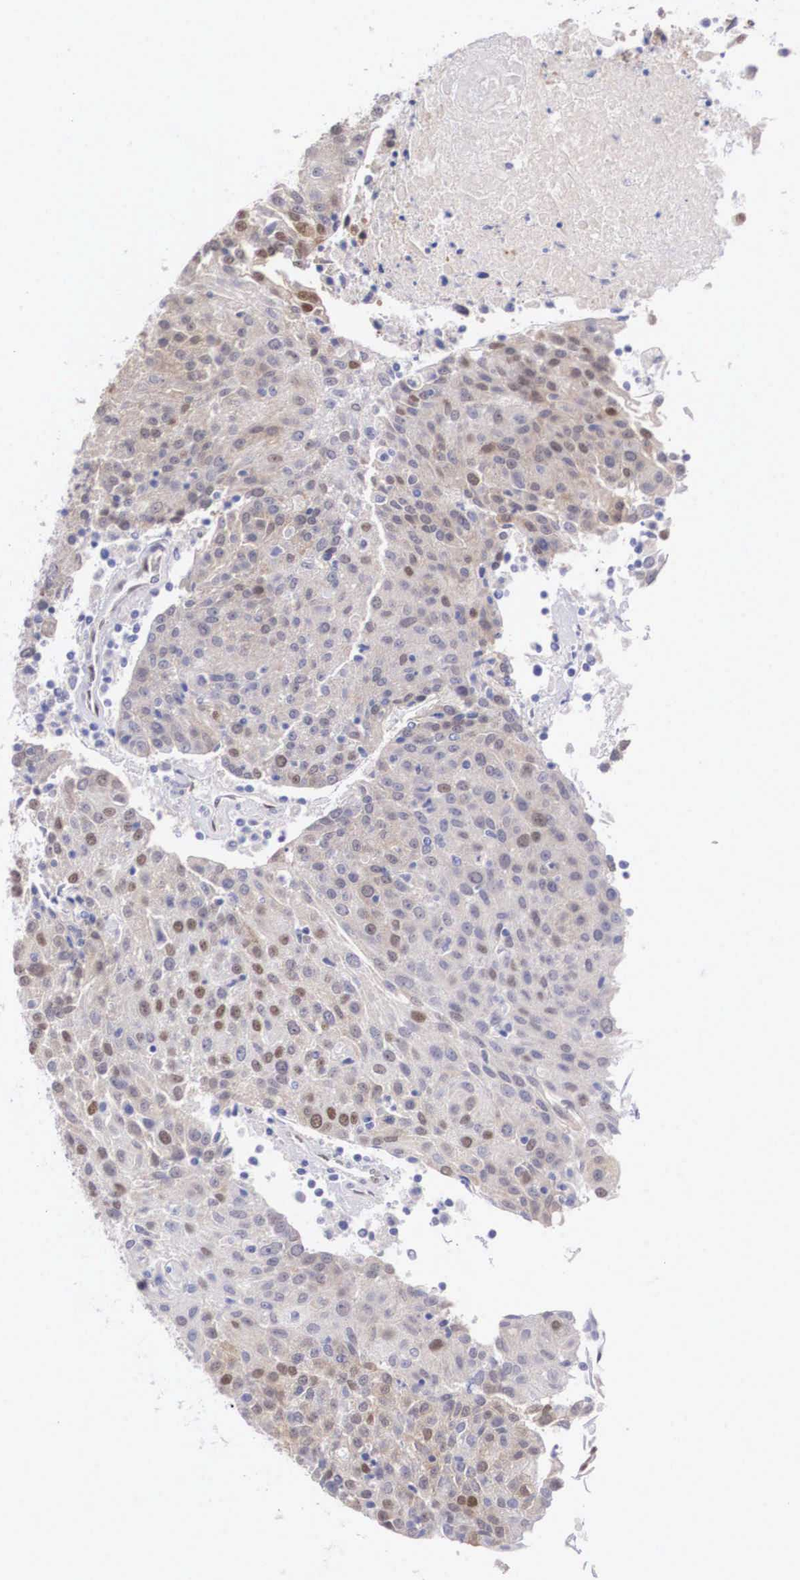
{"staining": {"intensity": "moderate", "quantity": "25%-75%", "location": "nuclear"}, "tissue": "urothelial cancer", "cell_type": "Tumor cells", "image_type": "cancer", "snomed": [{"axis": "morphology", "description": "Urothelial carcinoma, High grade"}, {"axis": "topography", "description": "Urinary bladder"}], "caption": "High-power microscopy captured an IHC image of urothelial carcinoma (high-grade), revealing moderate nuclear expression in approximately 25%-75% of tumor cells.", "gene": "HMGN5", "patient": {"sex": "female", "age": 85}}